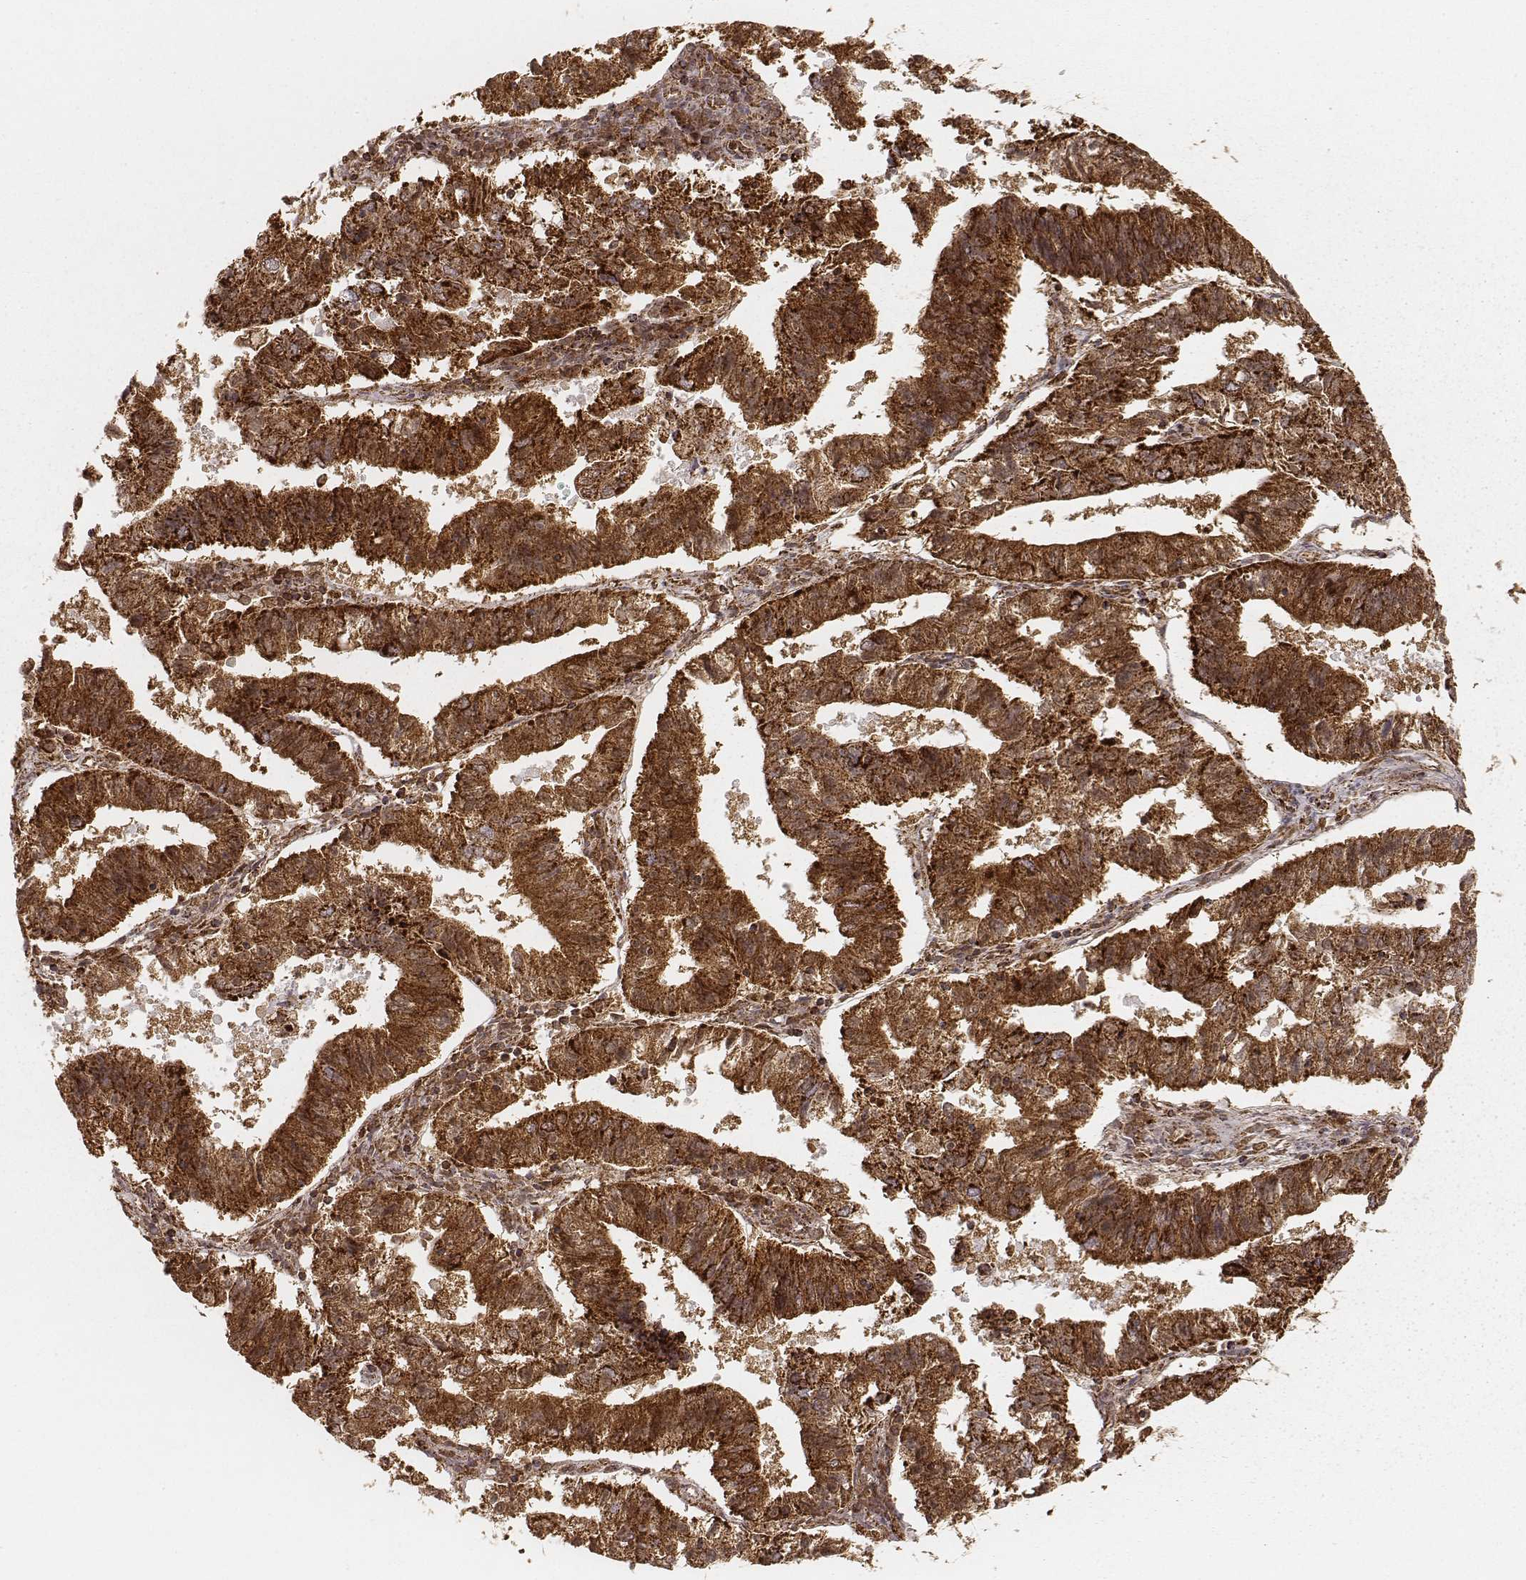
{"staining": {"intensity": "strong", "quantity": ">75%", "location": "cytoplasmic/membranous"}, "tissue": "endometrial cancer", "cell_type": "Tumor cells", "image_type": "cancer", "snomed": [{"axis": "morphology", "description": "Adenocarcinoma, NOS"}, {"axis": "topography", "description": "Endometrium"}], "caption": "Tumor cells reveal high levels of strong cytoplasmic/membranous staining in approximately >75% of cells in human adenocarcinoma (endometrial).", "gene": "CS", "patient": {"sex": "female", "age": 82}}